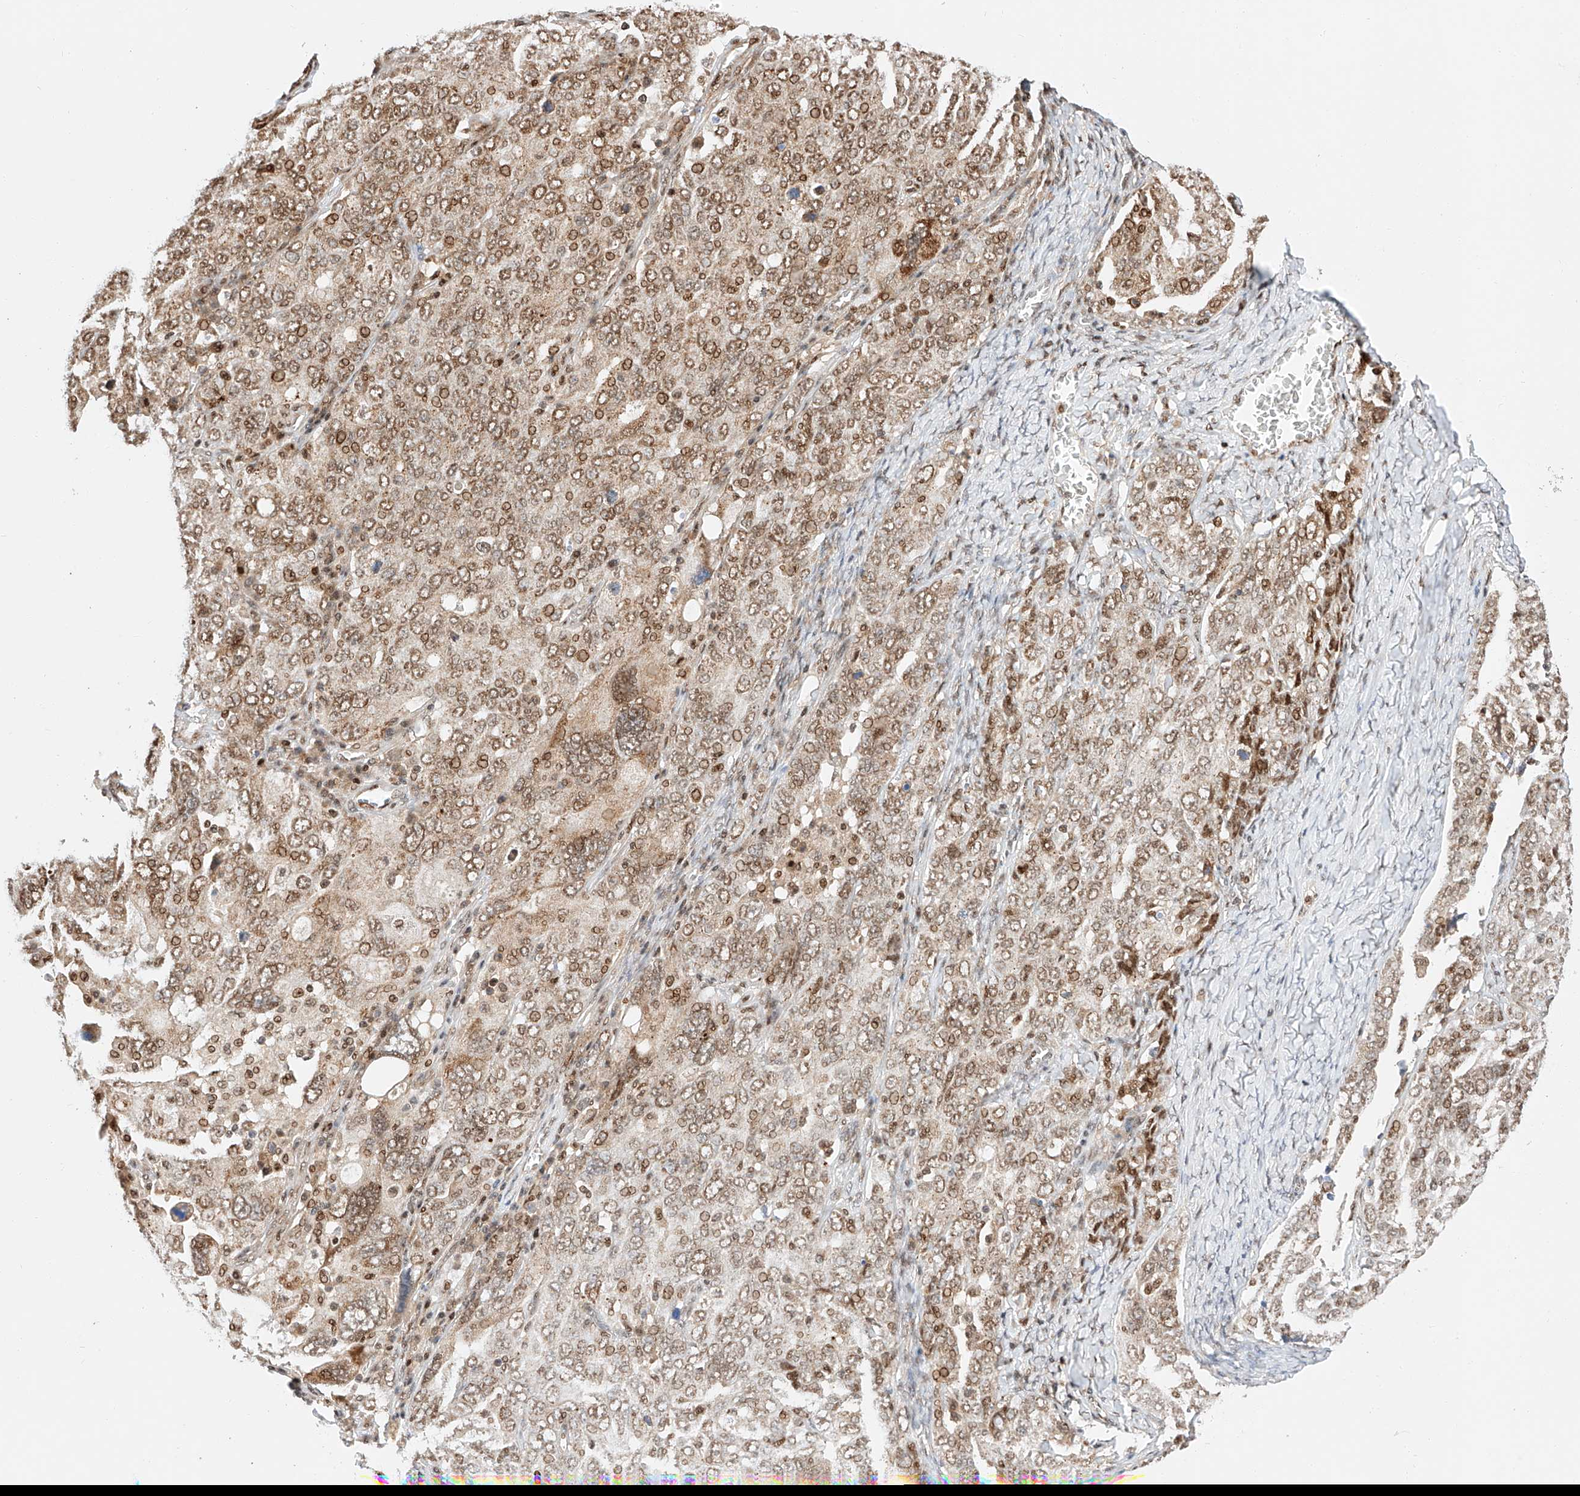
{"staining": {"intensity": "moderate", "quantity": ">75%", "location": "cytoplasmic/membranous,nuclear"}, "tissue": "ovarian cancer", "cell_type": "Tumor cells", "image_type": "cancer", "snomed": [{"axis": "morphology", "description": "Carcinoma, endometroid"}, {"axis": "topography", "description": "Ovary"}], "caption": "A high-resolution micrograph shows IHC staining of ovarian endometroid carcinoma, which shows moderate cytoplasmic/membranous and nuclear positivity in about >75% of tumor cells. (DAB (3,3'-diaminobenzidine) IHC with brightfield microscopy, high magnification).", "gene": "HDAC9", "patient": {"sex": "female", "age": 62}}